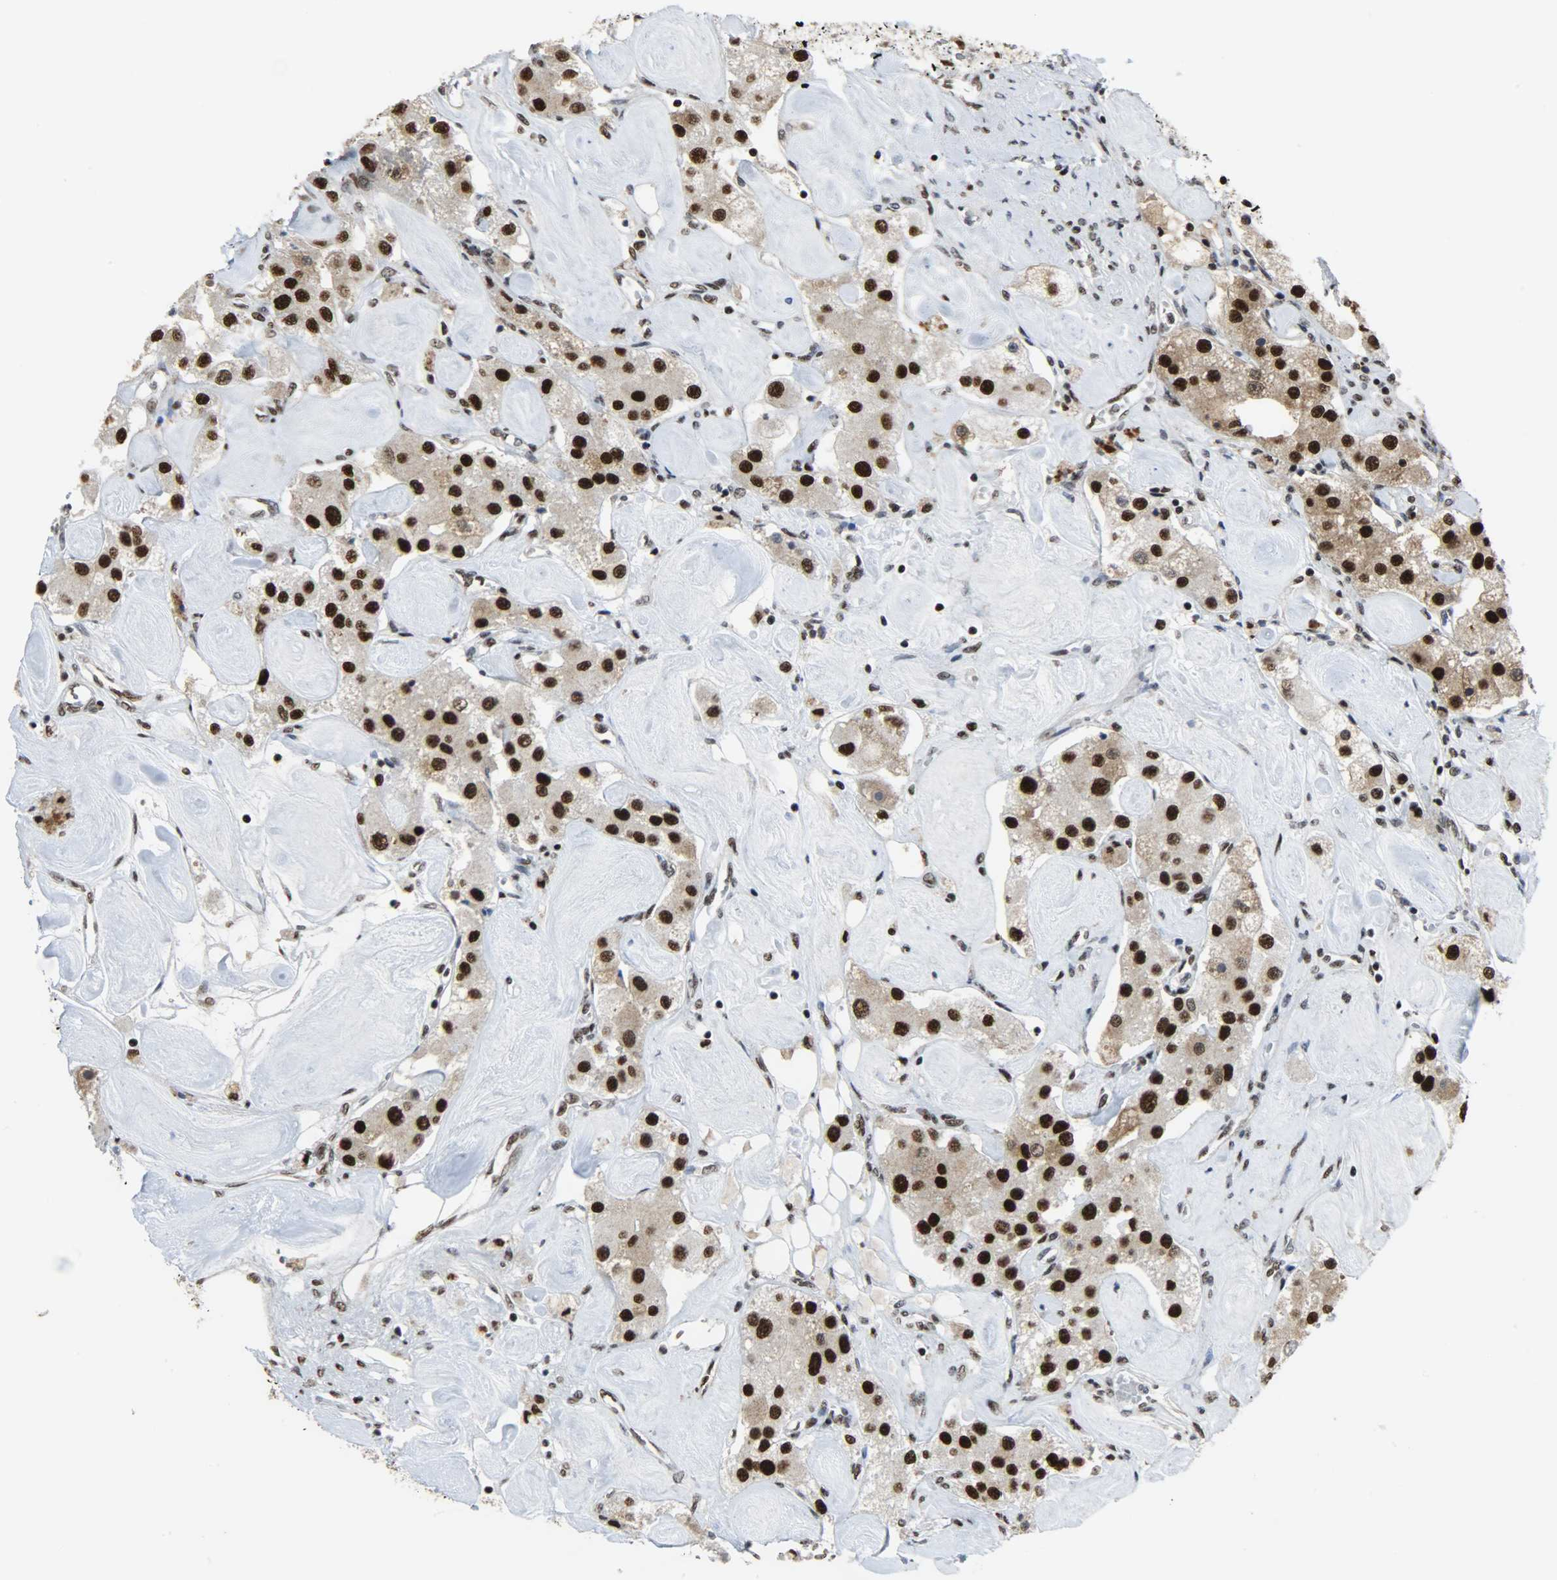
{"staining": {"intensity": "strong", "quantity": ">75%", "location": "nuclear"}, "tissue": "carcinoid", "cell_type": "Tumor cells", "image_type": "cancer", "snomed": [{"axis": "morphology", "description": "Carcinoid, malignant, NOS"}, {"axis": "topography", "description": "Pancreas"}], "caption": "Strong nuclear protein expression is identified in approximately >75% of tumor cells in carcinoid. (Brightfield microscopy of DAB IHC at high magnification).", "gene": "SSB", "patient": {"sex": "male", "age": 41}}